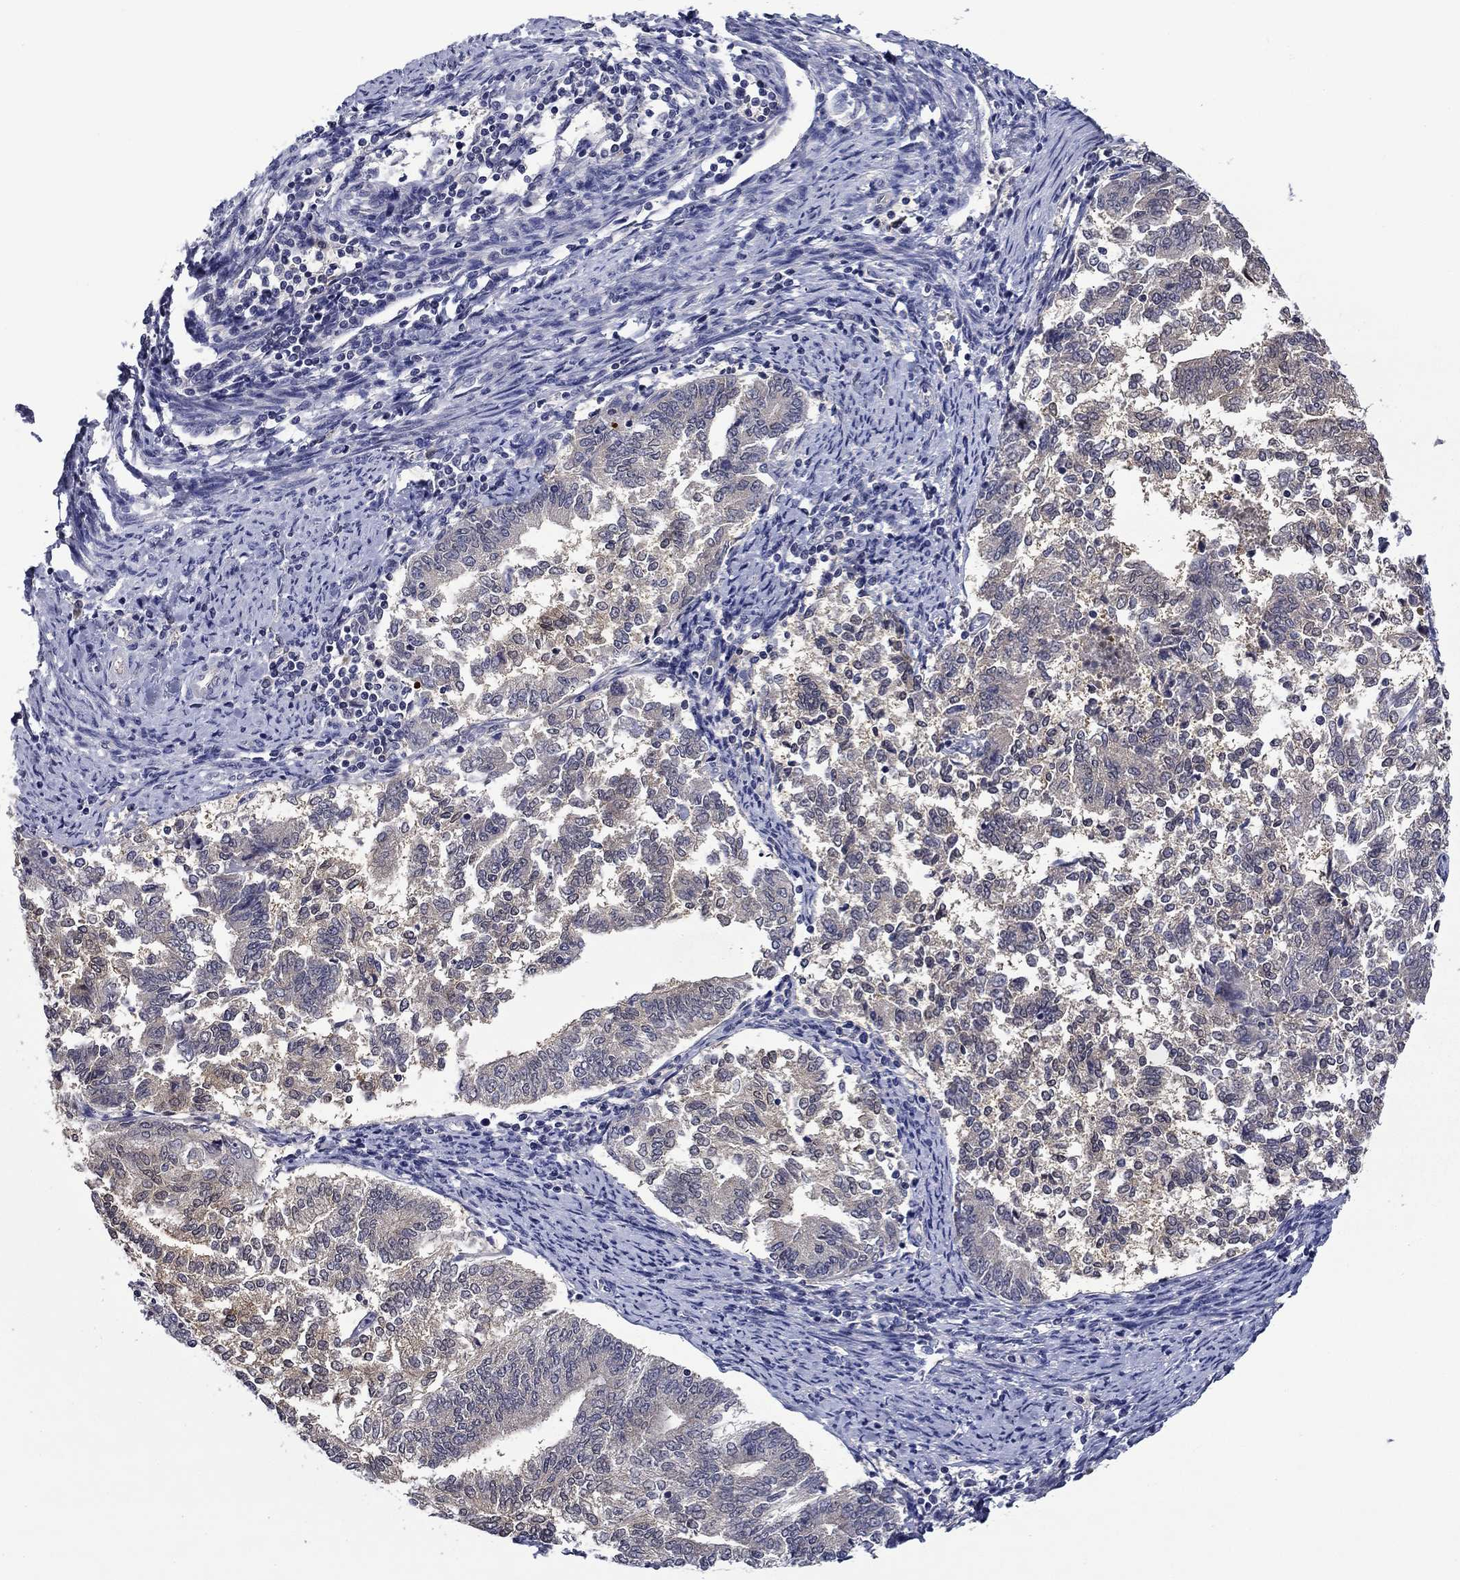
{"staining": {"intensity": "negative", "quantity": "none", "location": "none"}, "tissue": "endometrial cancer", "cell_type": "Tumor cells", "image_type": "cancer", "snomed": [{"axis": "morphology", "description": "Adenocarcinoma, NOS"}, {"axis": "topography", "description": "Endometrium"}], "caption": "IHC of human endometrial cancer (adenocarcinoma) shows no expression in tumor cells.", "gene": "DDTL", "patient": {"sex": "female", "age": 65}}